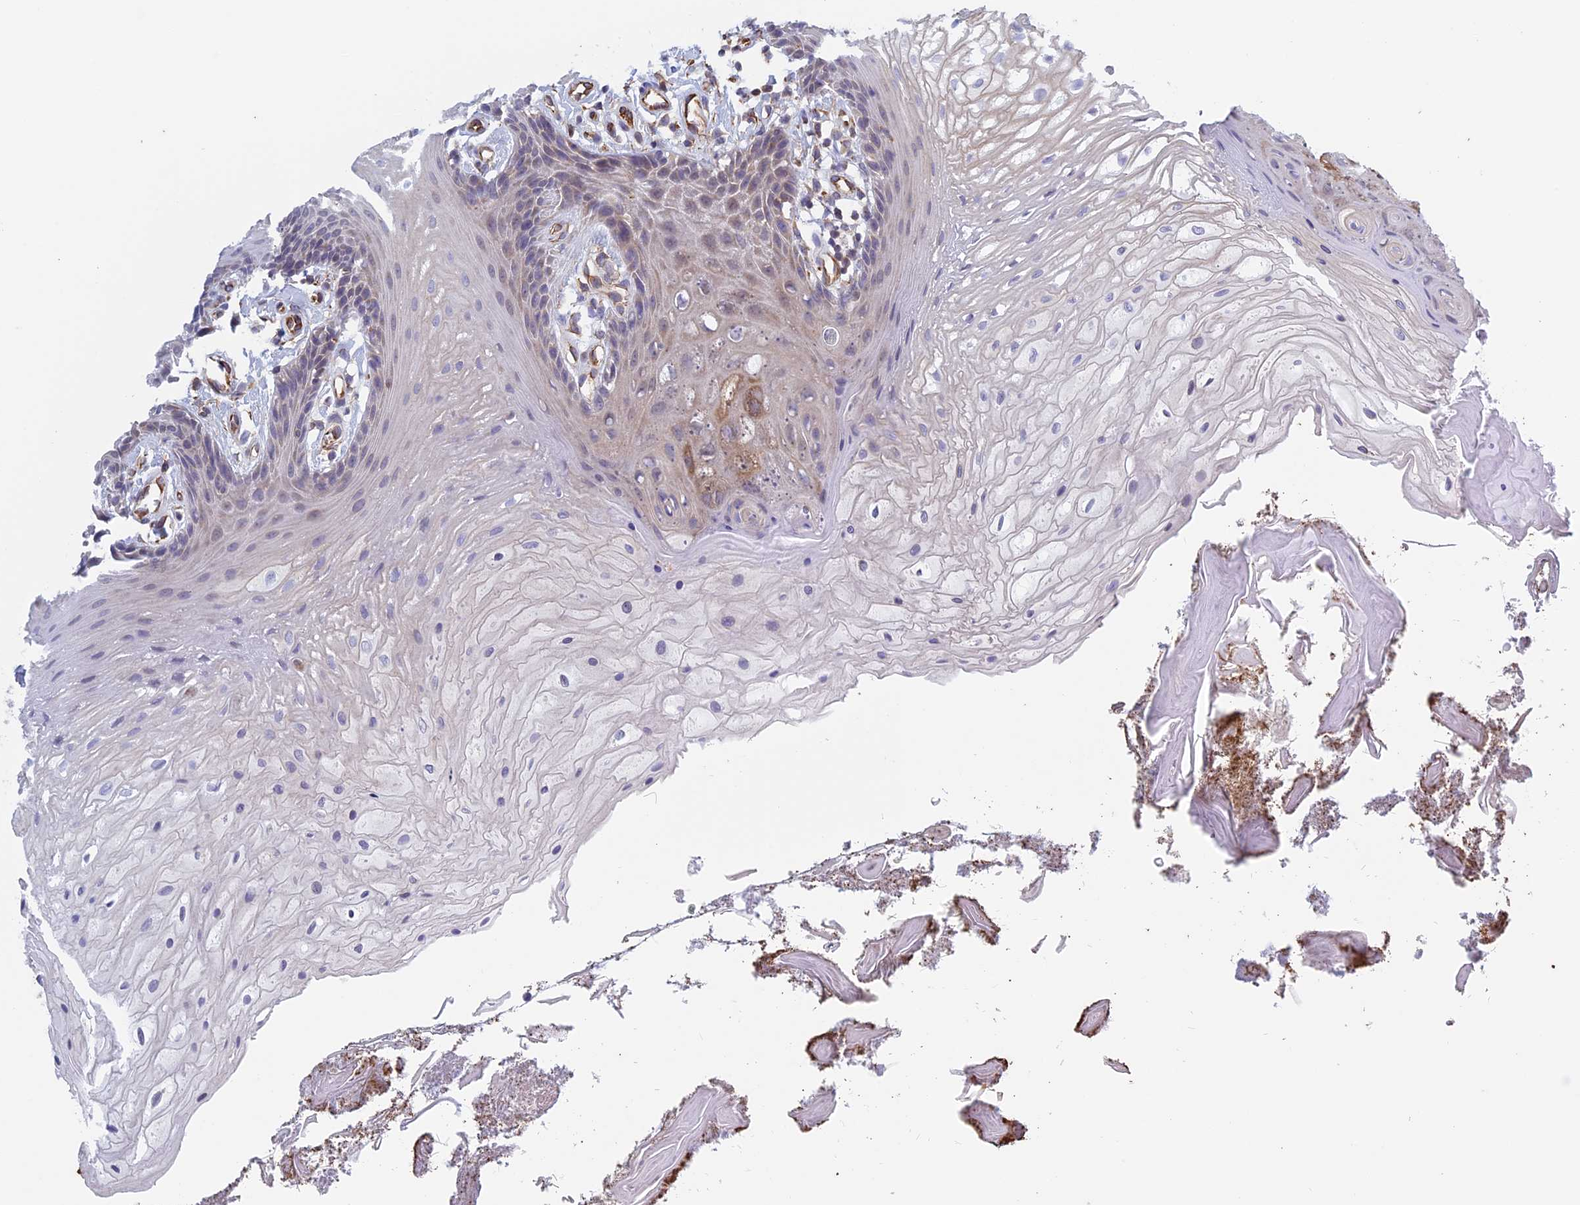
{"staining": {"intensity": "negative", "quantity": "none", "location": "none"}, "tissue": "oral mucosa", "cell_type": "Squamous epithelial cells", "image_type": "normal", "snomed": [{"axis": "morphology", "description": "Normal tissue, NOS"}, {"axis": "topography", "description": "Oral tissue"}], "caption": "Protein analysis of unremarkable oral mucosa demonstrates no significant positivity in squamous epithelial cells. Nuclei are stained in blue.", "gene": "BCL2L10", "patient": {"sex": "female", "age": 80}}